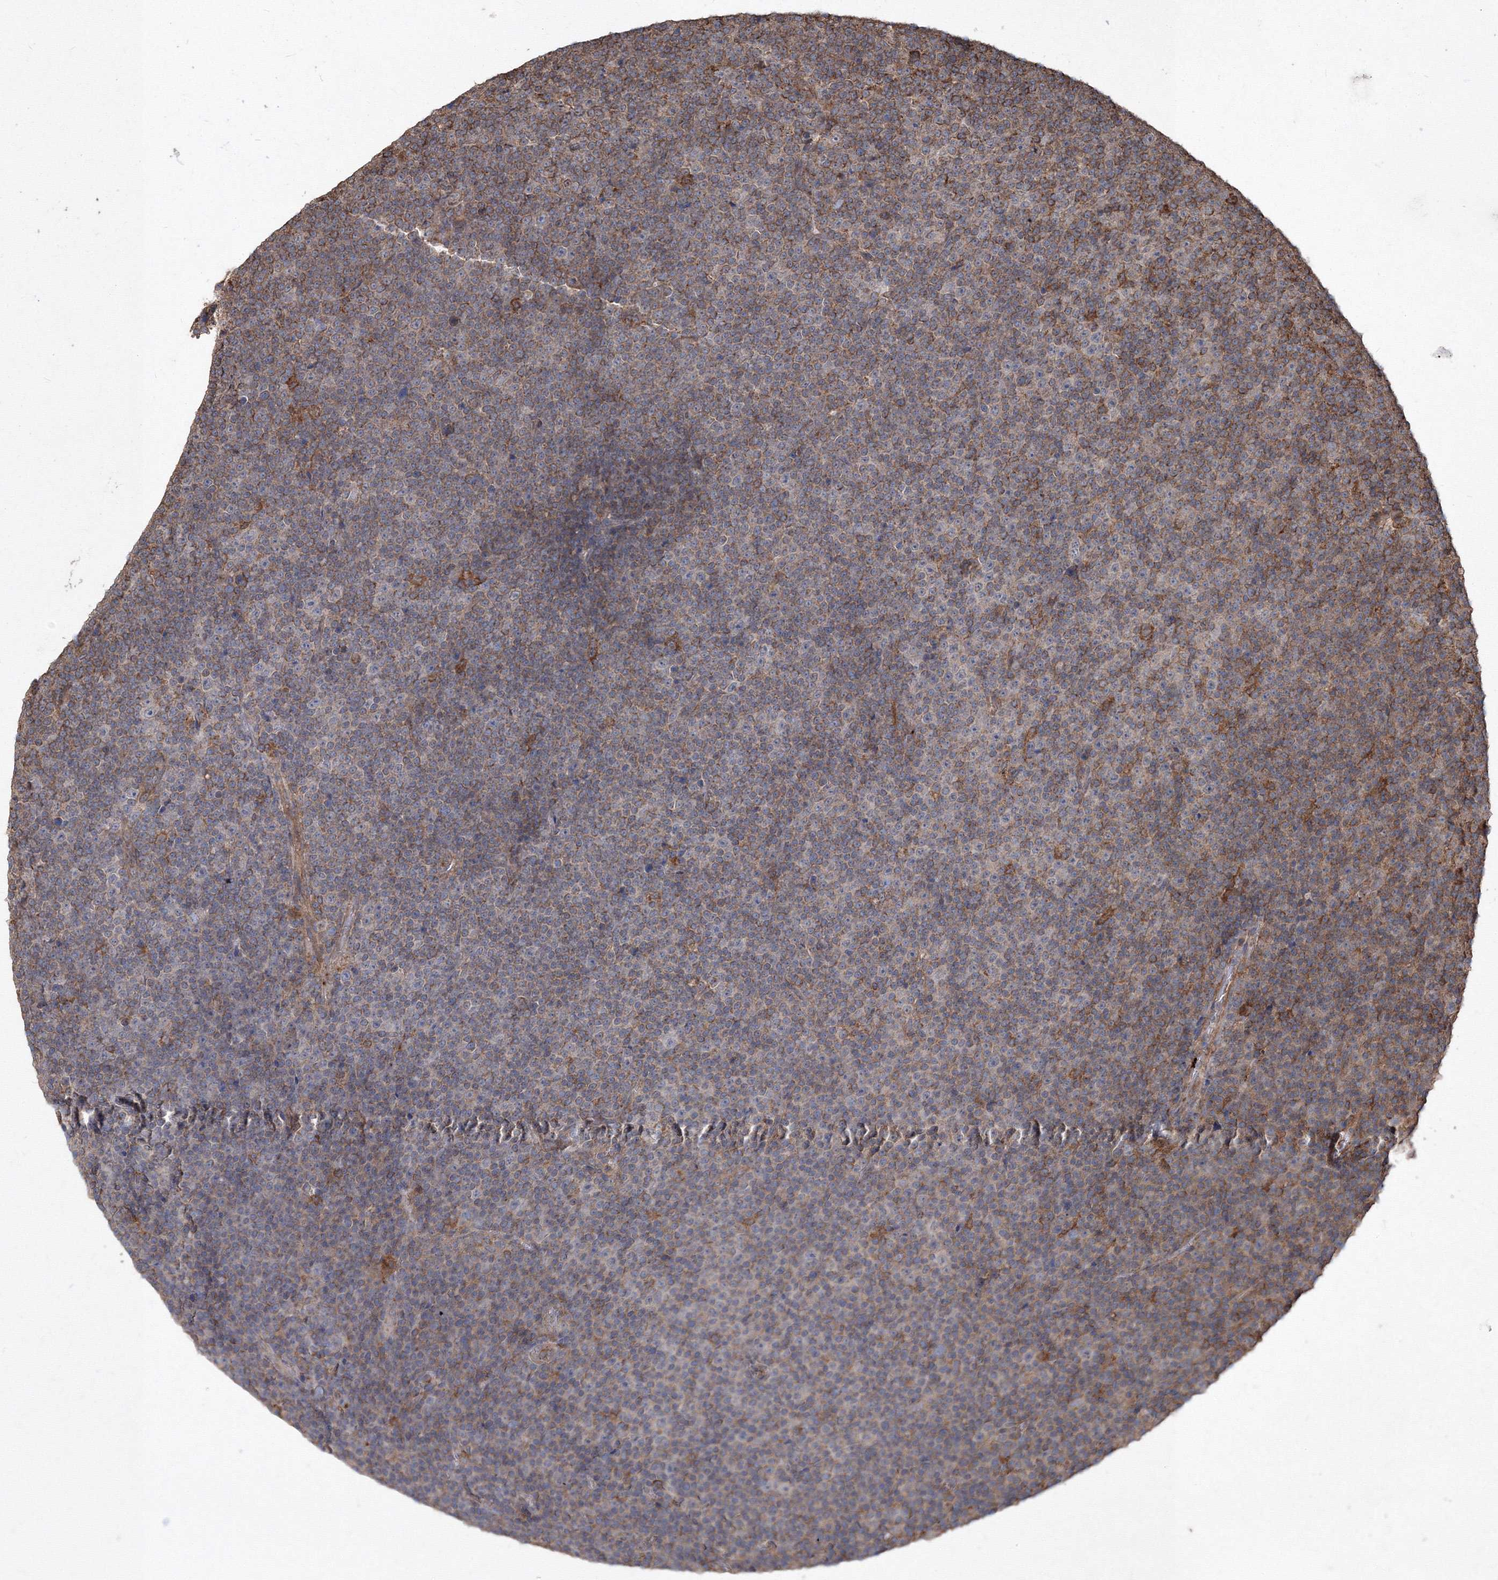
{"staining": {"intensity": "negative", "quantity": "none", "location": "none"}, "tissue": "lymphoma", "cell_type": "Tumor cells", "image_type": "cancer", "snomed": [{"axis": "morphology", "description": "Malignant lymphoma, non-Hodgkin's type, Low grade"}, {"axis": "topography", "description": "Lymph node"}], "caption": "Tumor cells show no significant protein positivity in low-grade malignant lymphoma, non-Hodgkin's type.", "gene": "TMEM139", "patient": {"sex": "female", "age": 67}}